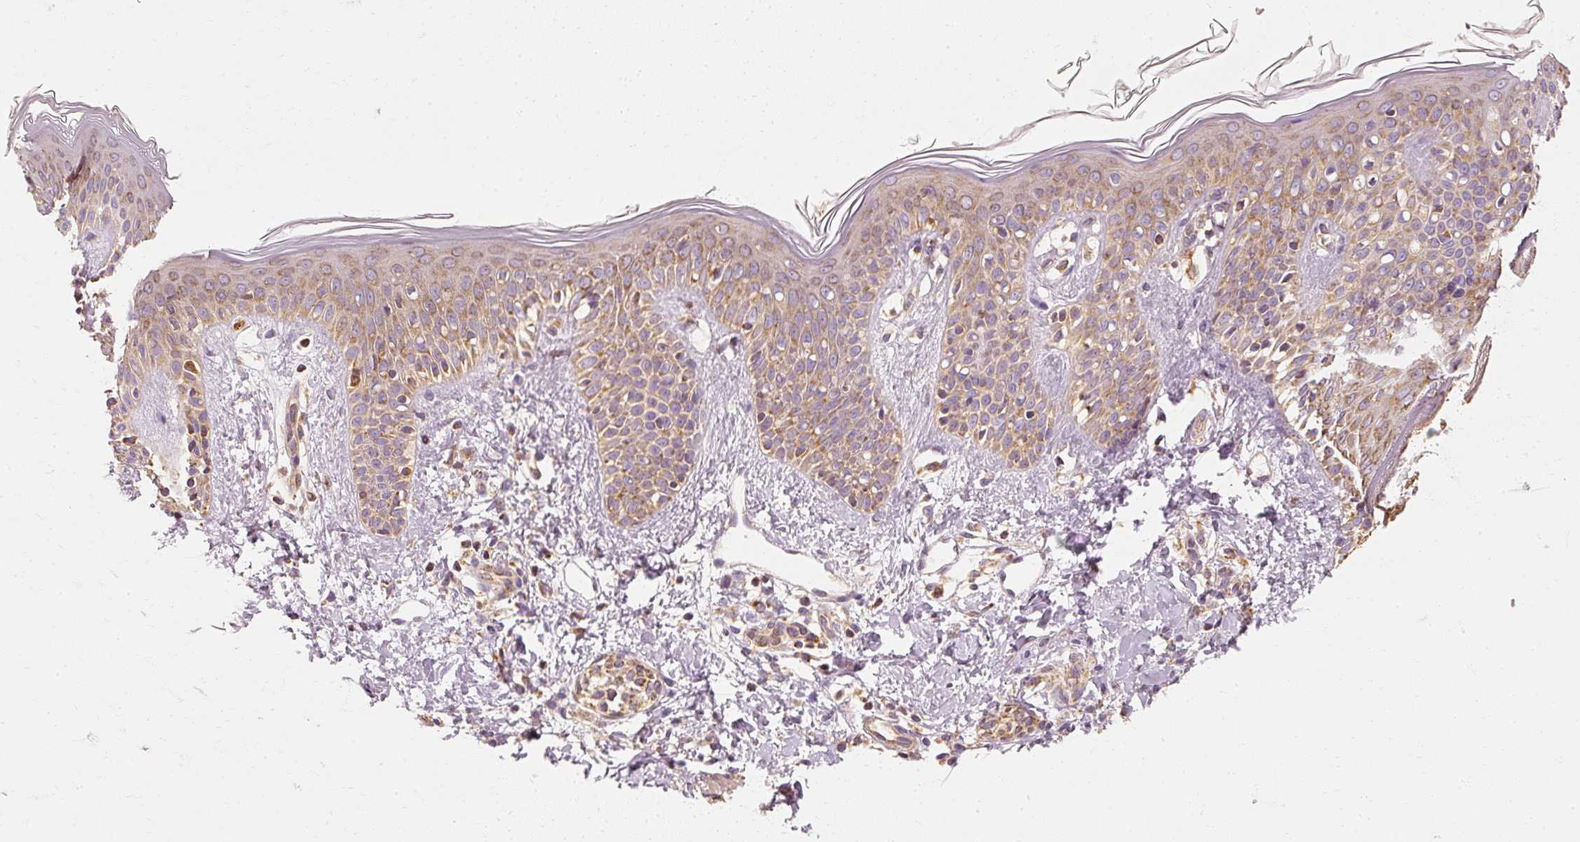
{"staining": {"intensity": "moderate", "quantity": ">75%", "location": "cytoplasmic/membranous"}, "tissue": "skin", "cell_type": "Fibroblasts", "image_type": "normal", "snomed": [{"axis": "morphology", "description": "Normal tissue, NOS"}, {"axis": "topography", "description": "Skin"}], "caption": "Immunohistochemical staining of normal skin exhibits moderate cytoplasmic/membranous protein staining in about >75% of fibroblasts. (Brightfield microscopy of DAB IHC at high magnification).", "gene": "TOMM40", "patient": {"sex": "male", "age": 16}}